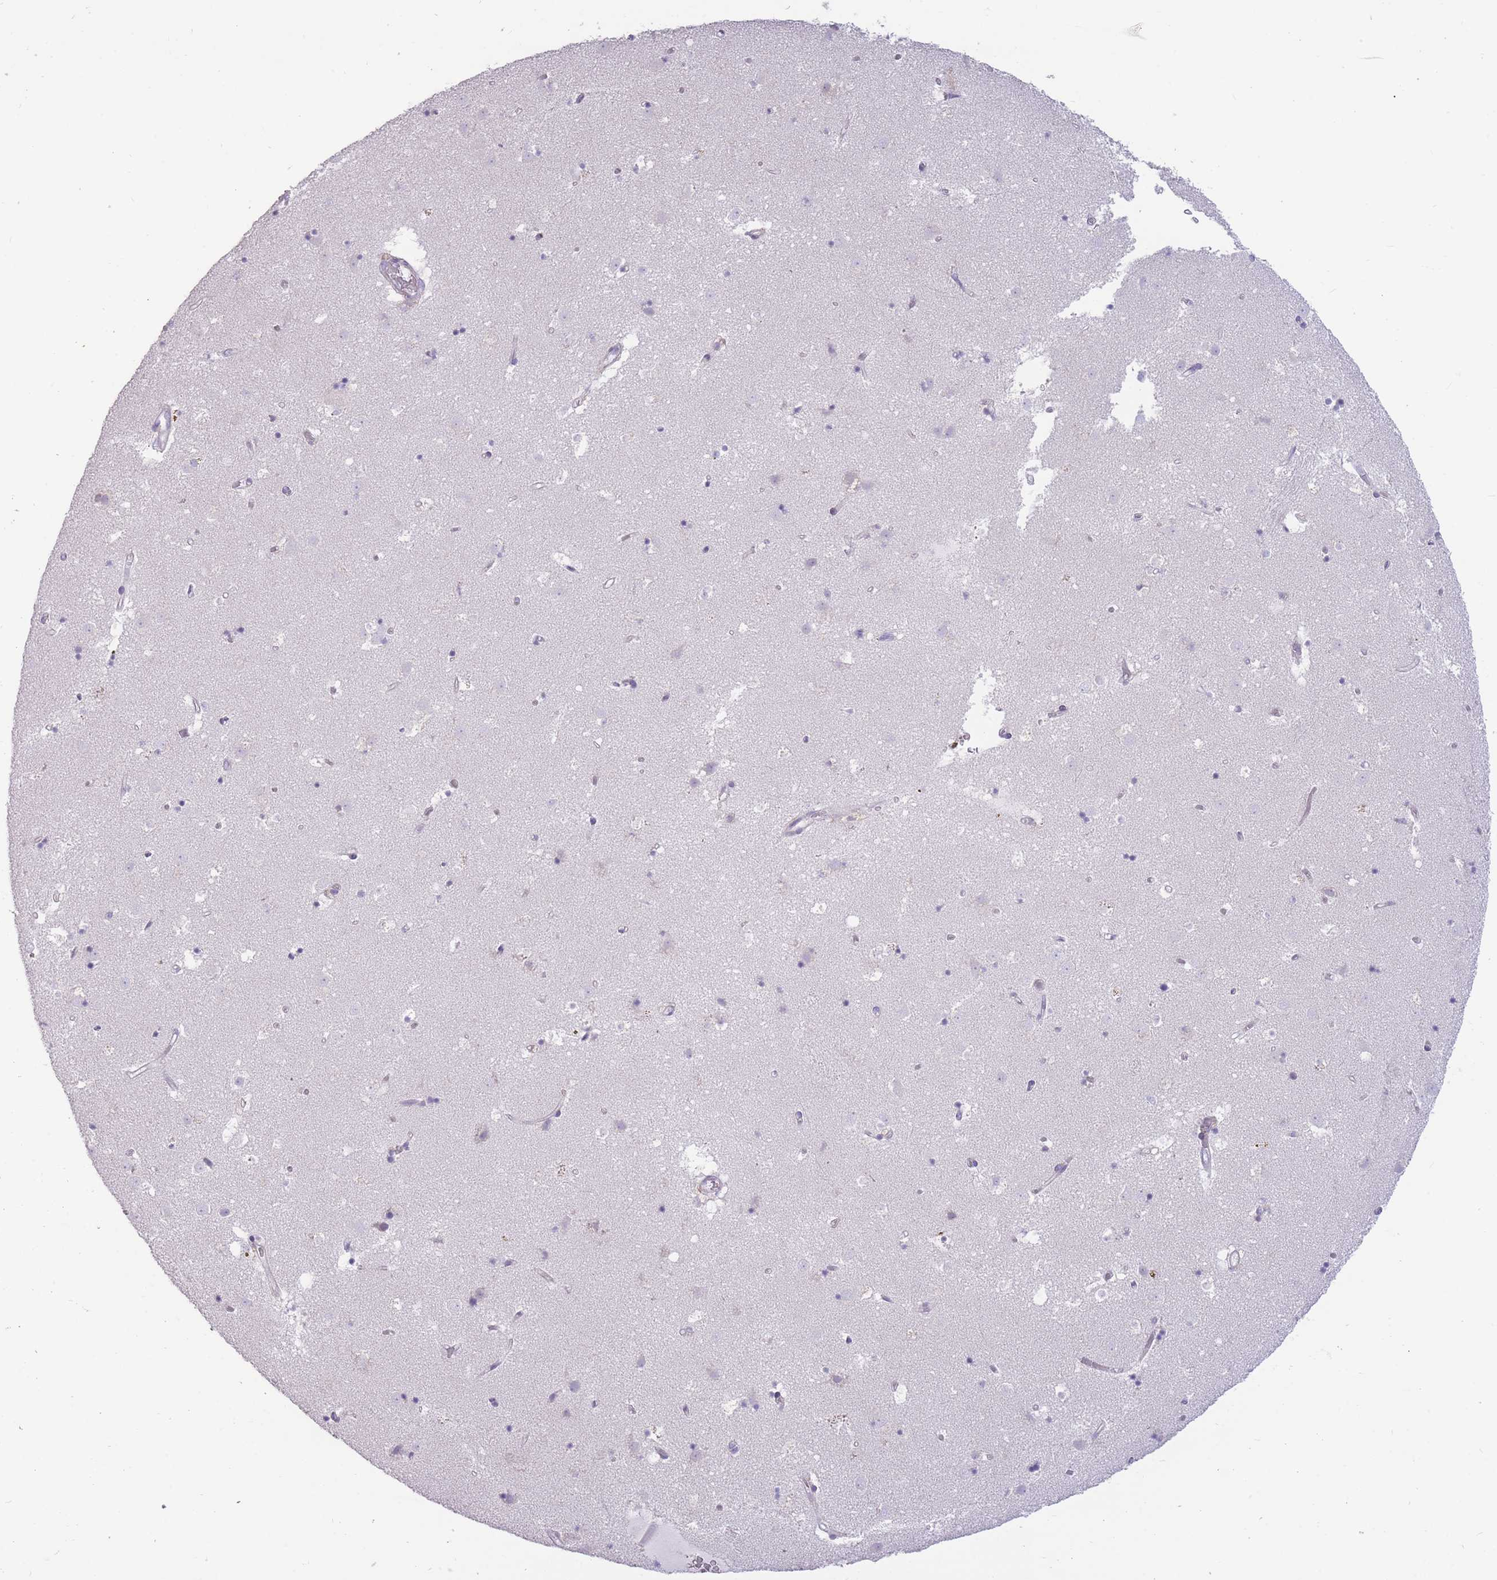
{"staining": {"intensity": "negative", "quantity": "none", "location": "none"}, "tissue": "caudate", "cell_type": "Glial cells", "image_type": "normal", "snomed": [{"axis": "morphology", "description": "Normal tissue, NOS"}, {"axis": "topography", "description": "Lateral ventricle wall"}], "caption": "This is an immunohistochemistry micrograph of normal caudate. There is no staining in glial cells.", "gene": "TRAPPC5", "patient": {"sex": "male", "age": 58}}